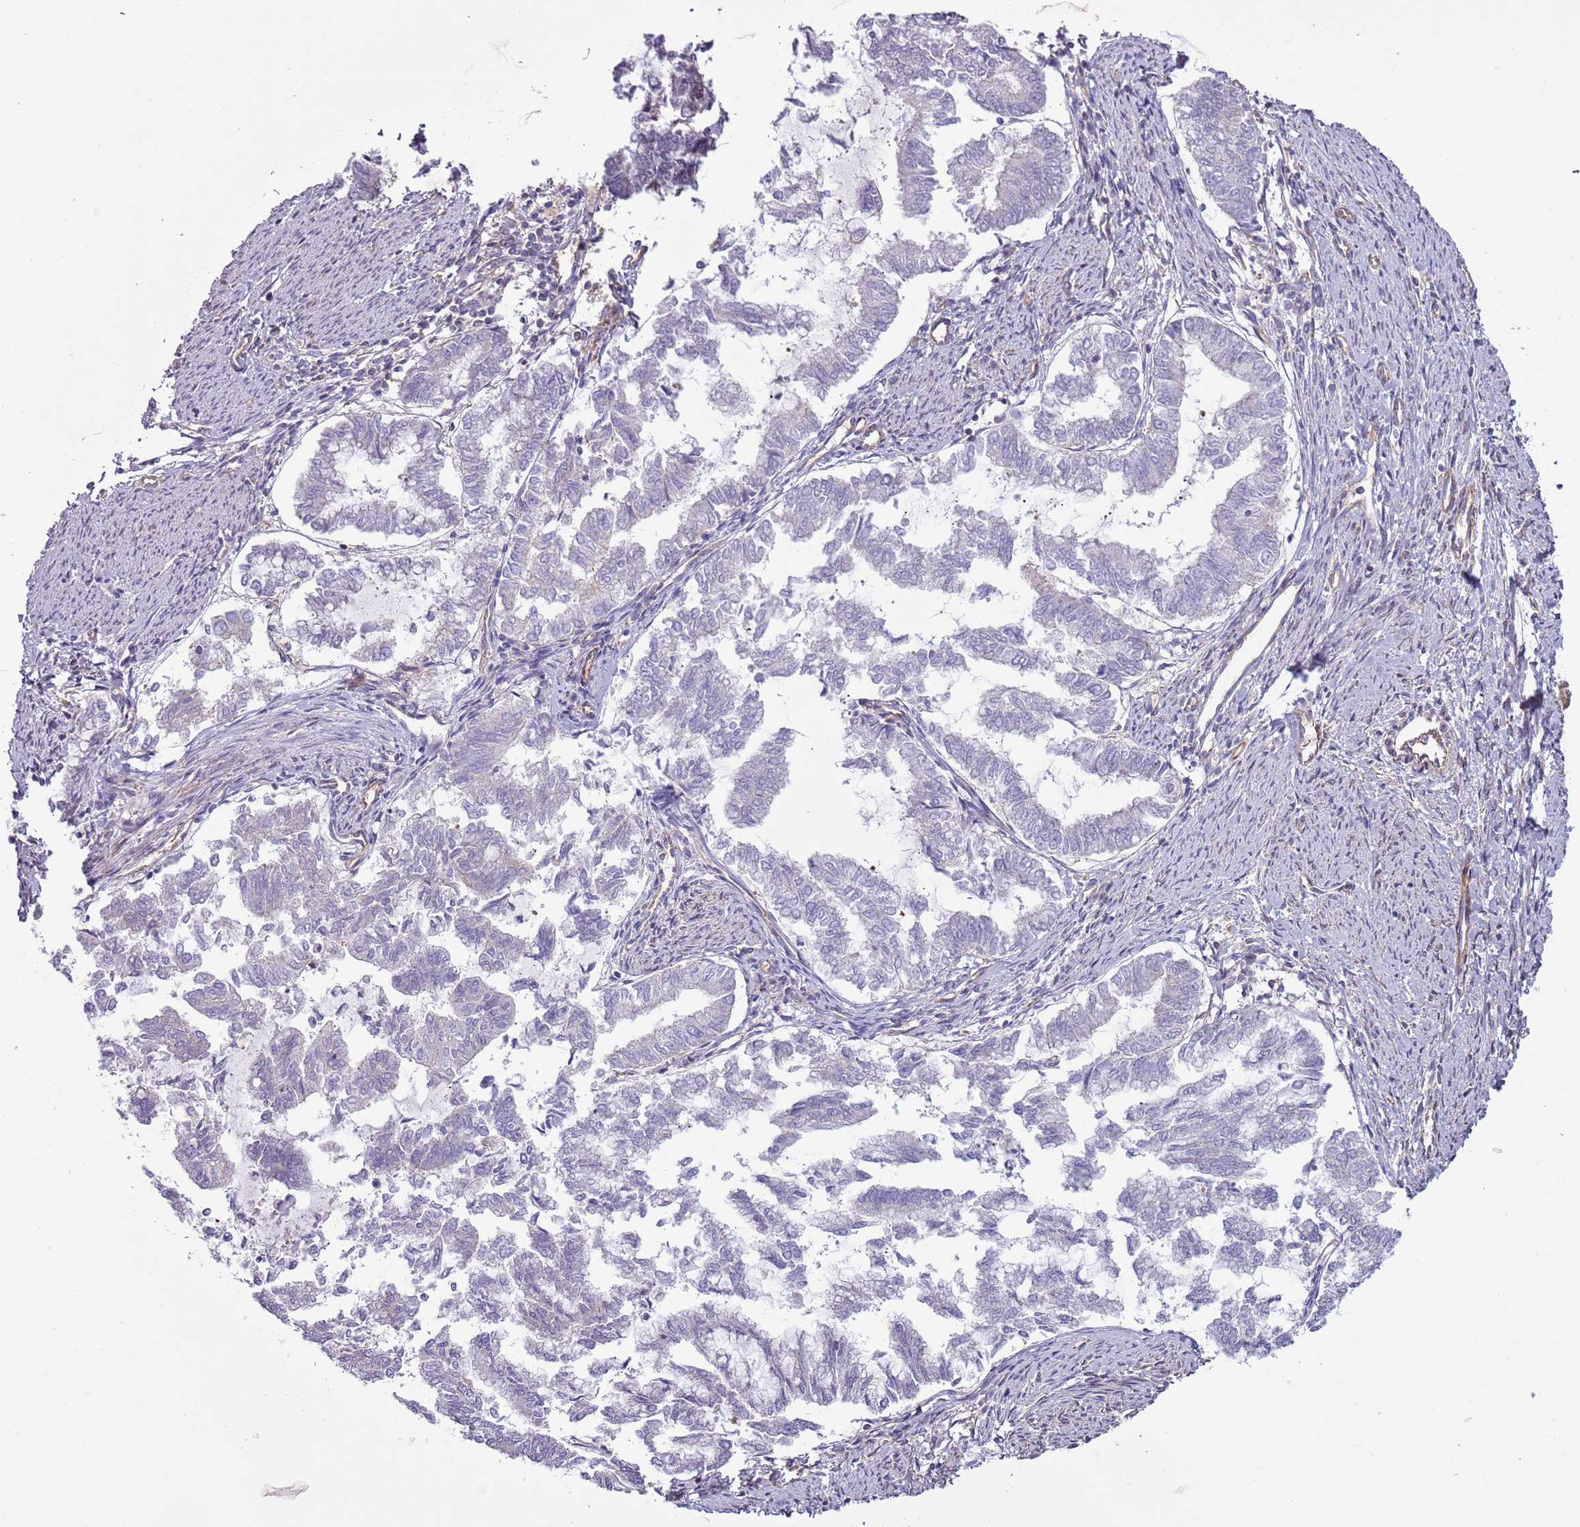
{"staining": {"intensity": "negative", "quantity": "none", "location": "none"}, "tissue": "endometrial cancer", "cell_type": "Tumor cells", "image_type": "cancer", "snomed": [{"axis": "morphology", "description": "Adenocarcinoma, NOS"}, {"axis": "topography", "description": "Endometrium"}], "caption": "Immunohistochemistry (IHC) image of endometrial cancer stained for a protein (brown), which shows no positivity in tumor cells.", "gene": "LPIN2", "patient": {"sex": "female", "age": 79}}